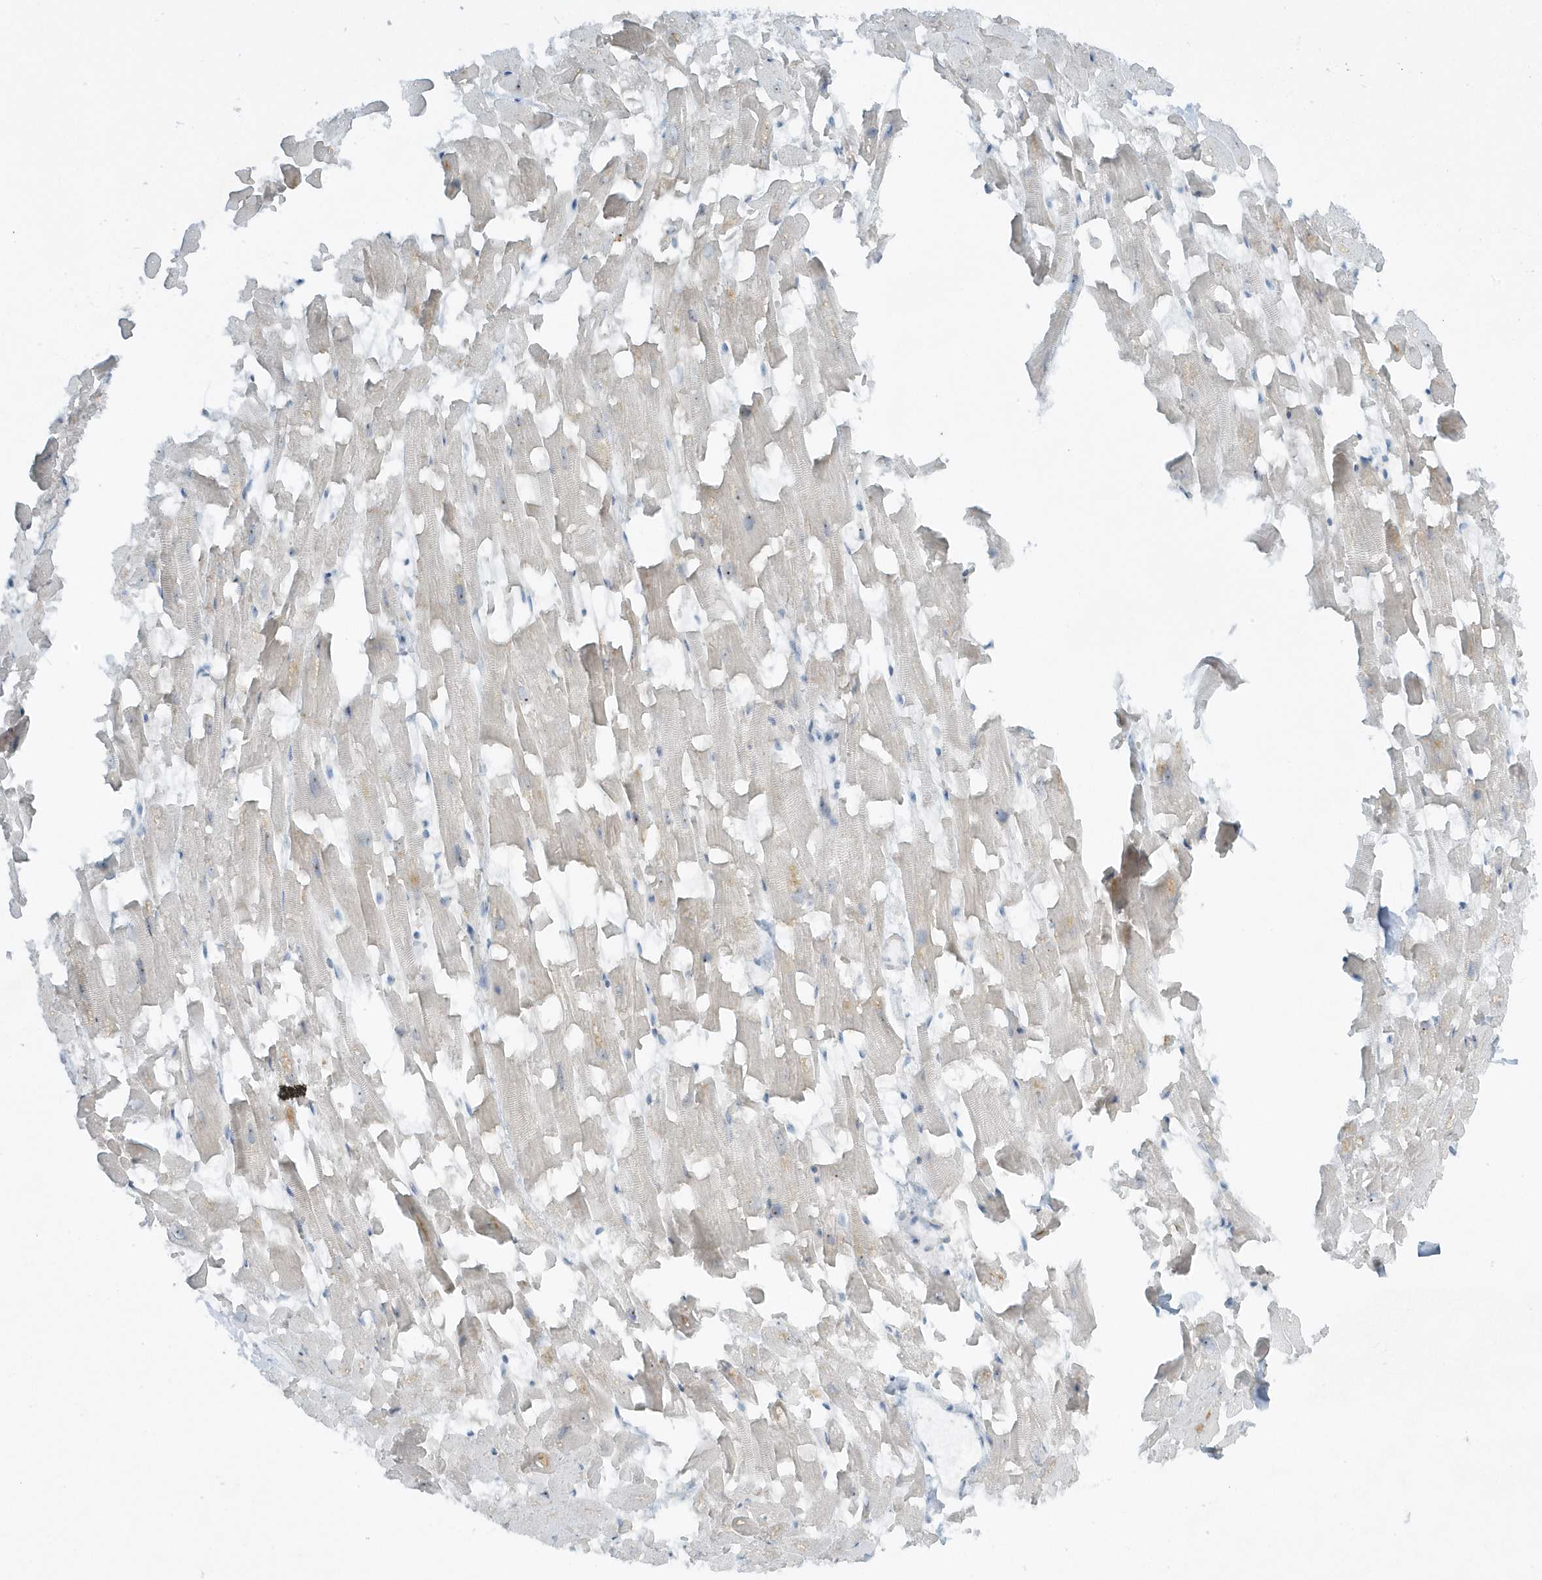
{"staining": {"intensity": "weak", "quantity": "25%-75%", "location": "cytoplasmic/membranous"}, "tissue": "heart muscle", "cell_type": "Cardiomyocytes", "image_type": "normal", "snomed": [{"axis": "morphology", "description": "Normal tissue, NOS"}, {"axis": "topography", "description": "Heart"}], "caption": "Unremarkable heart muscle shows weak cytoplasmic/membranous staining in approximately 25%-75% of cardiomyocytes, visualized by immunohistochemistry.", "gene": "SCN3A", "patient": {"sex": "female", "age": 64}}